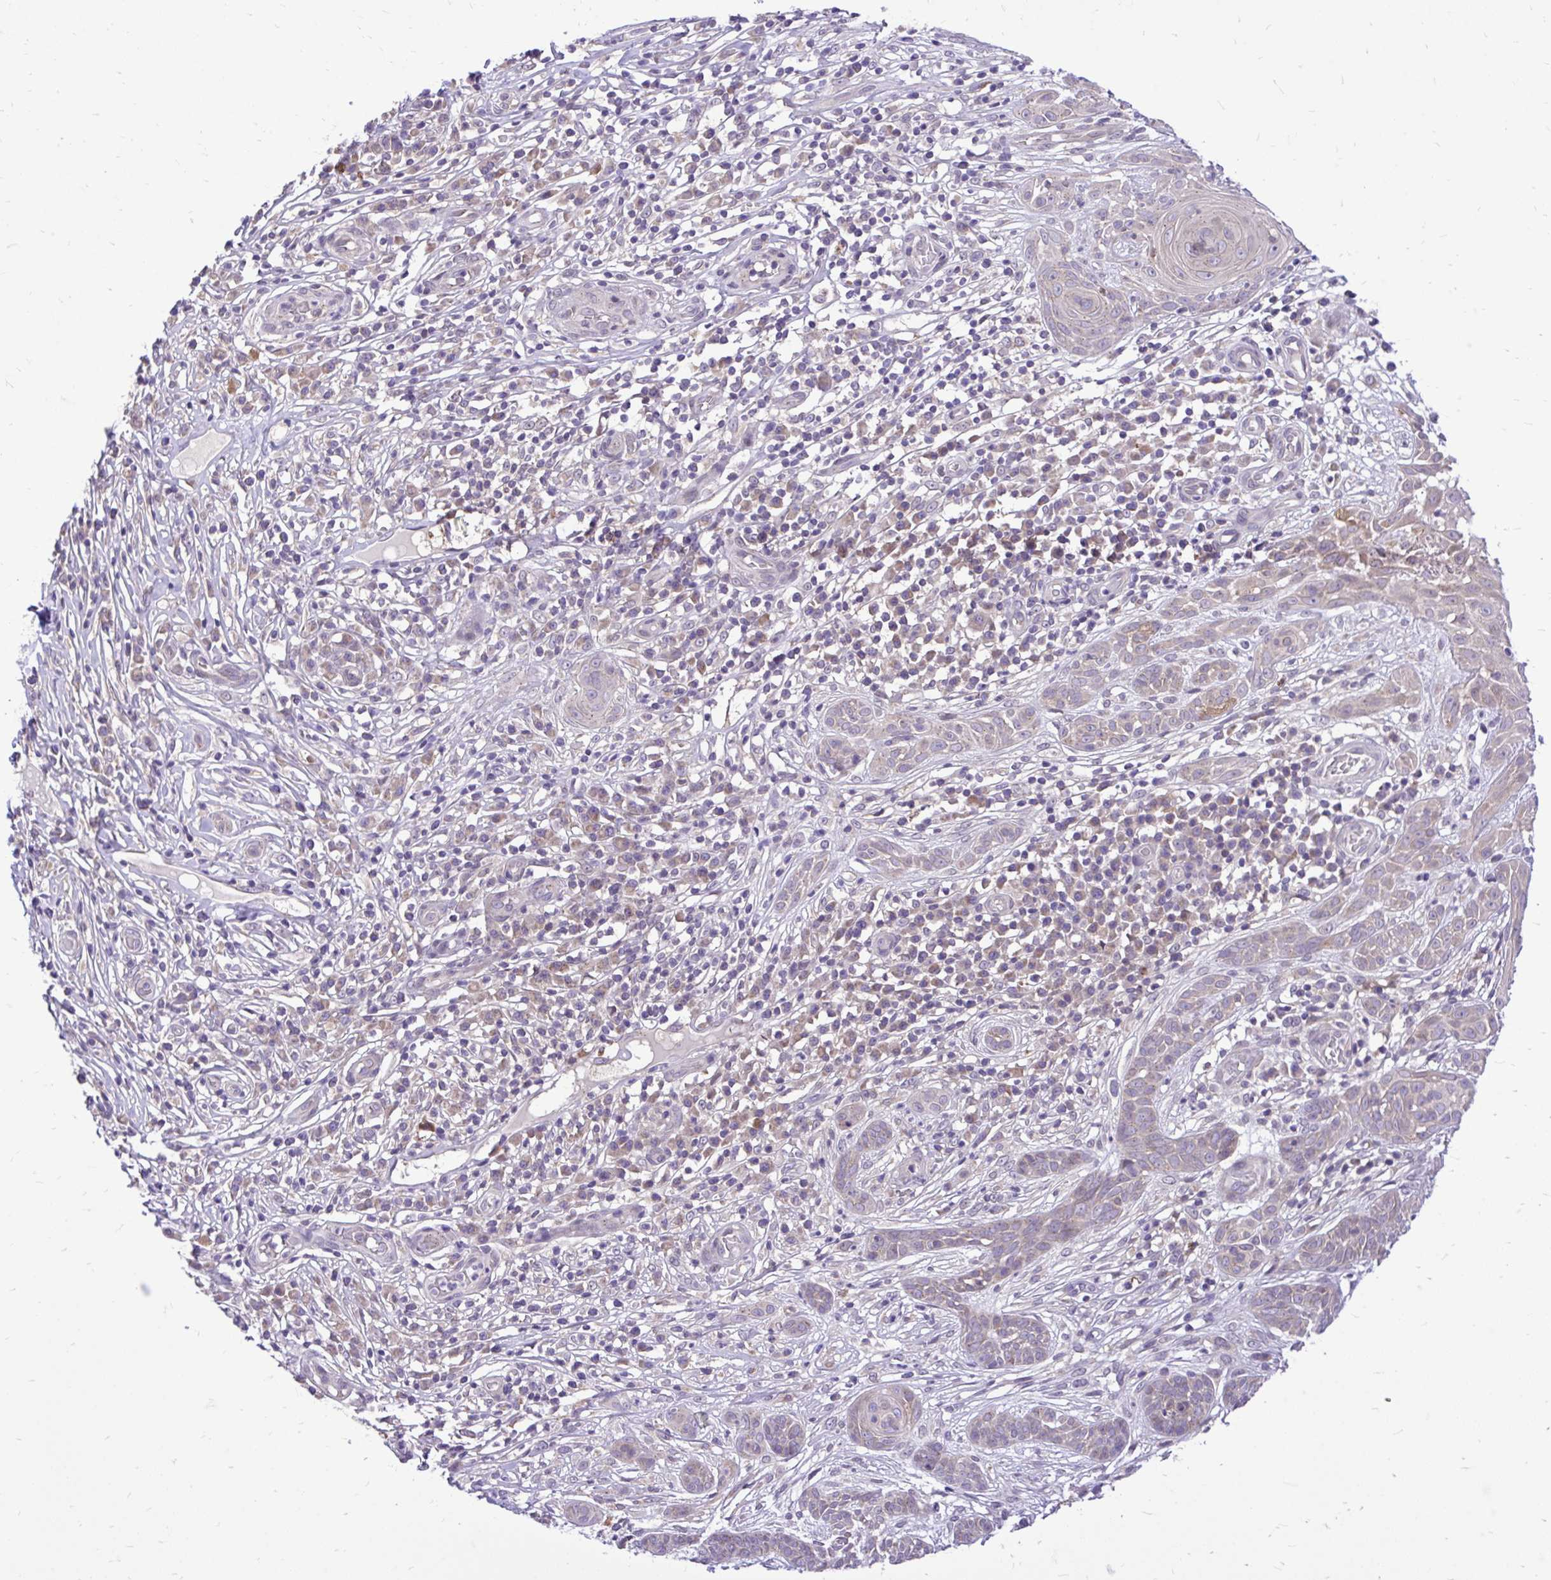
{"staining": {"intensity": "weak", "quantity": "<25%", "location": "cytoplasmic/membranous"}, "tissue": "skin cancer", "cell_type": "Tumor cells", "image_type": "cancer", "snomed": [{"axis": "morphology", "description": "Basal cell carcinoma"}, {"axis": "topography", "description": "Skin"}, {"axis": "topography", "description": "Skin, foot"}], "caption": "This histopathology image is of basal cell carcinoma (skin) stained with immunohistochemistry to label a protein in brown with the nuclei are counter-stained blue. There is no staining in tumor cells.", "gene": "CEACAM18", "patient": {"sex": "female", "age": 86}}